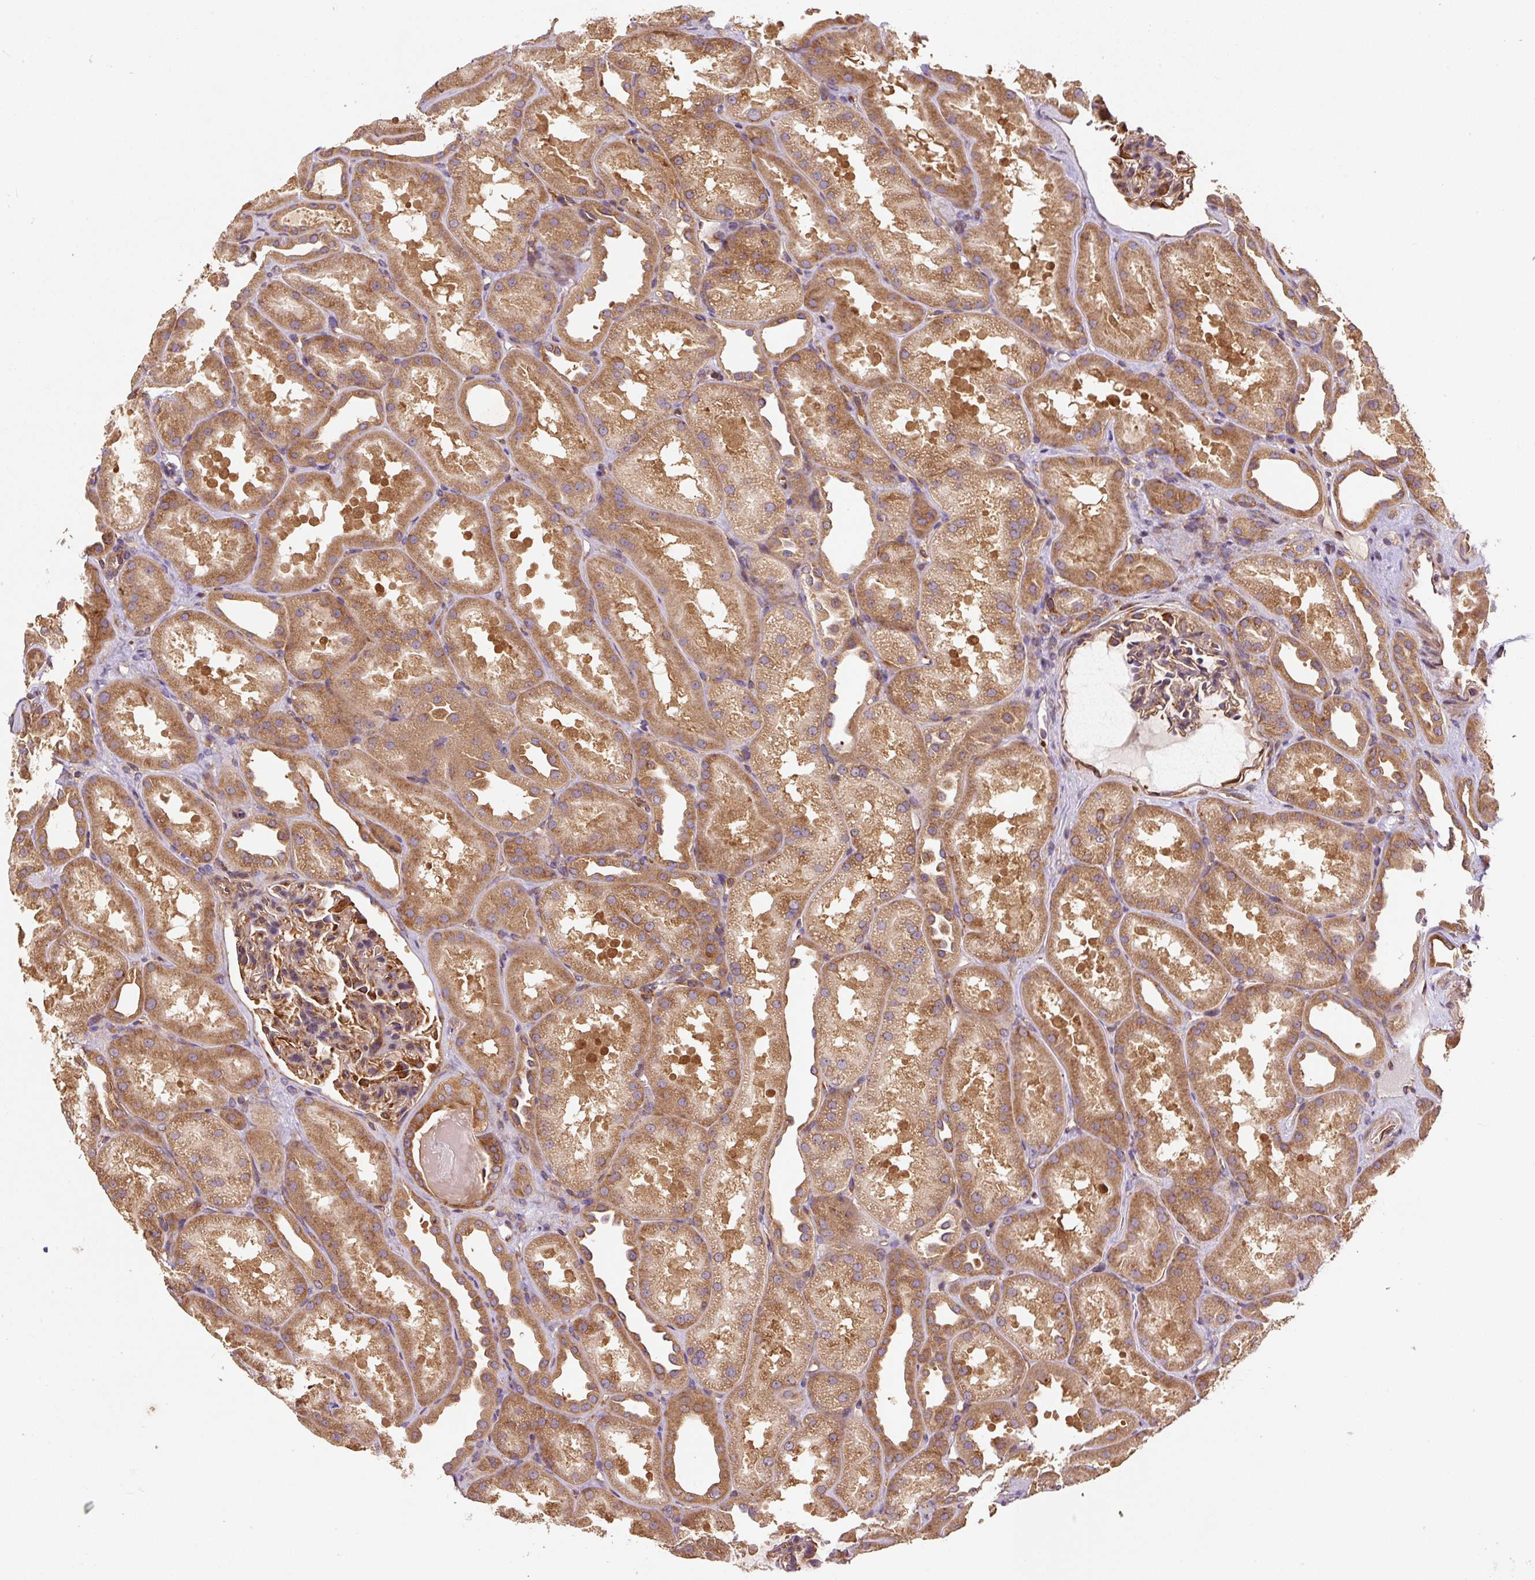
{"staining": {"intensity": "moderate", "quantity": ">75%", "location": "cytoplasmic/membranous"}, "tissue": "kidney", "cell_type": "Cells in glomeruli", "image_type": "normal", "snomed": [{"axis": "morphology", "description": "Normal tissue, NOS"}, {"axis": "topography", "description": "Kidney"}], "caption": "Immunohistochemical staining of benign kidney exhibits >75% levels of moderate cytoplasmic/membranous protein staining in about >75% of cells in glomeruli.", "gene": "EIF2S2", "patient": {"sex": "male", "age": 61}}